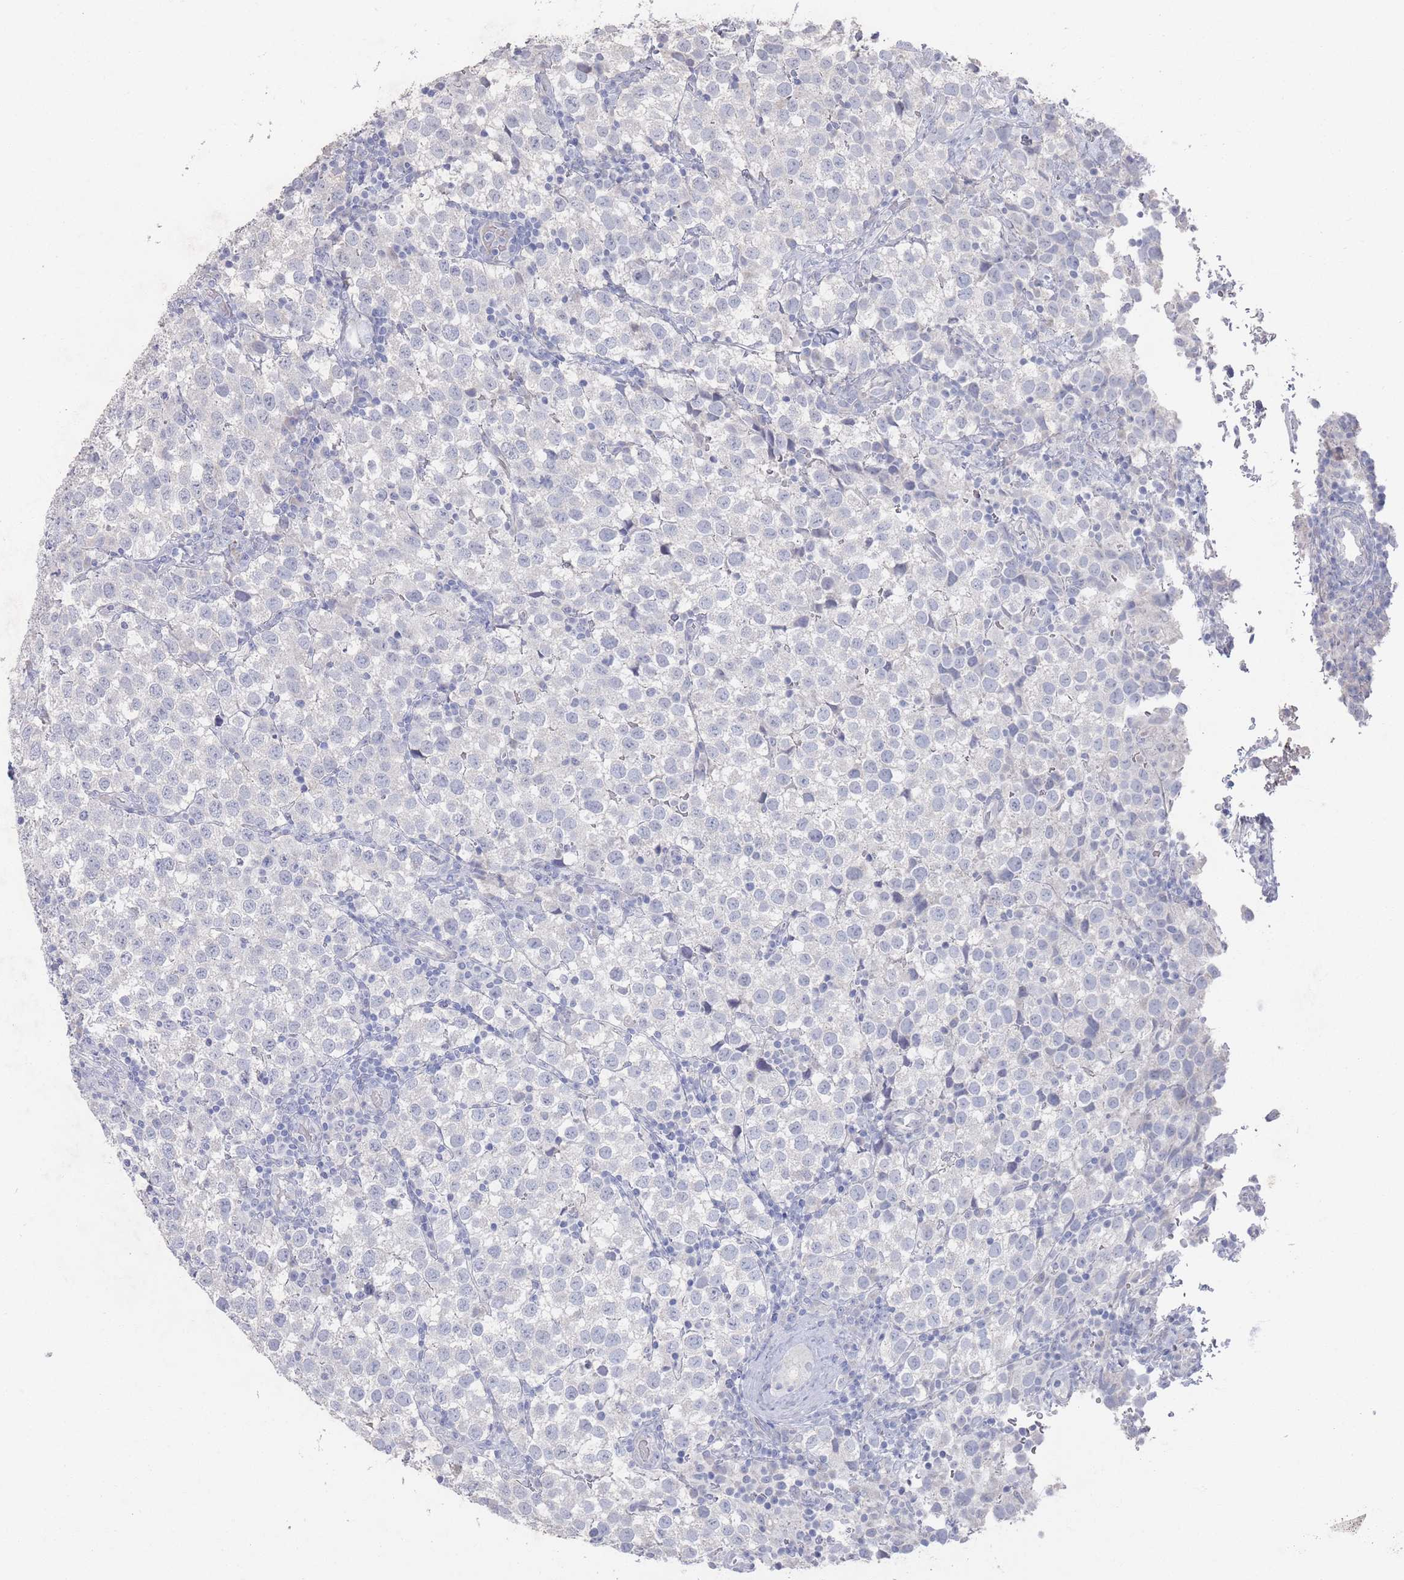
{"staining": {"intensity": "negative", "quantity": "none", "location": "none"}, "tissue": "testis cancer", "cell_type": "Tumor cells", "image_type": "cancer", "snomed": [{"axis": "morphology", "description": "Seminoma, NOS"}, {"axis": "topography", "description": "Testis"}], "caption": "An IHC image of testis cancer (seminoma) is shown. There is no staining in tumor cells of testis cancer (seminoma).", "gene": "PROM2", "patient": {"sex": "male", "age": 34}}